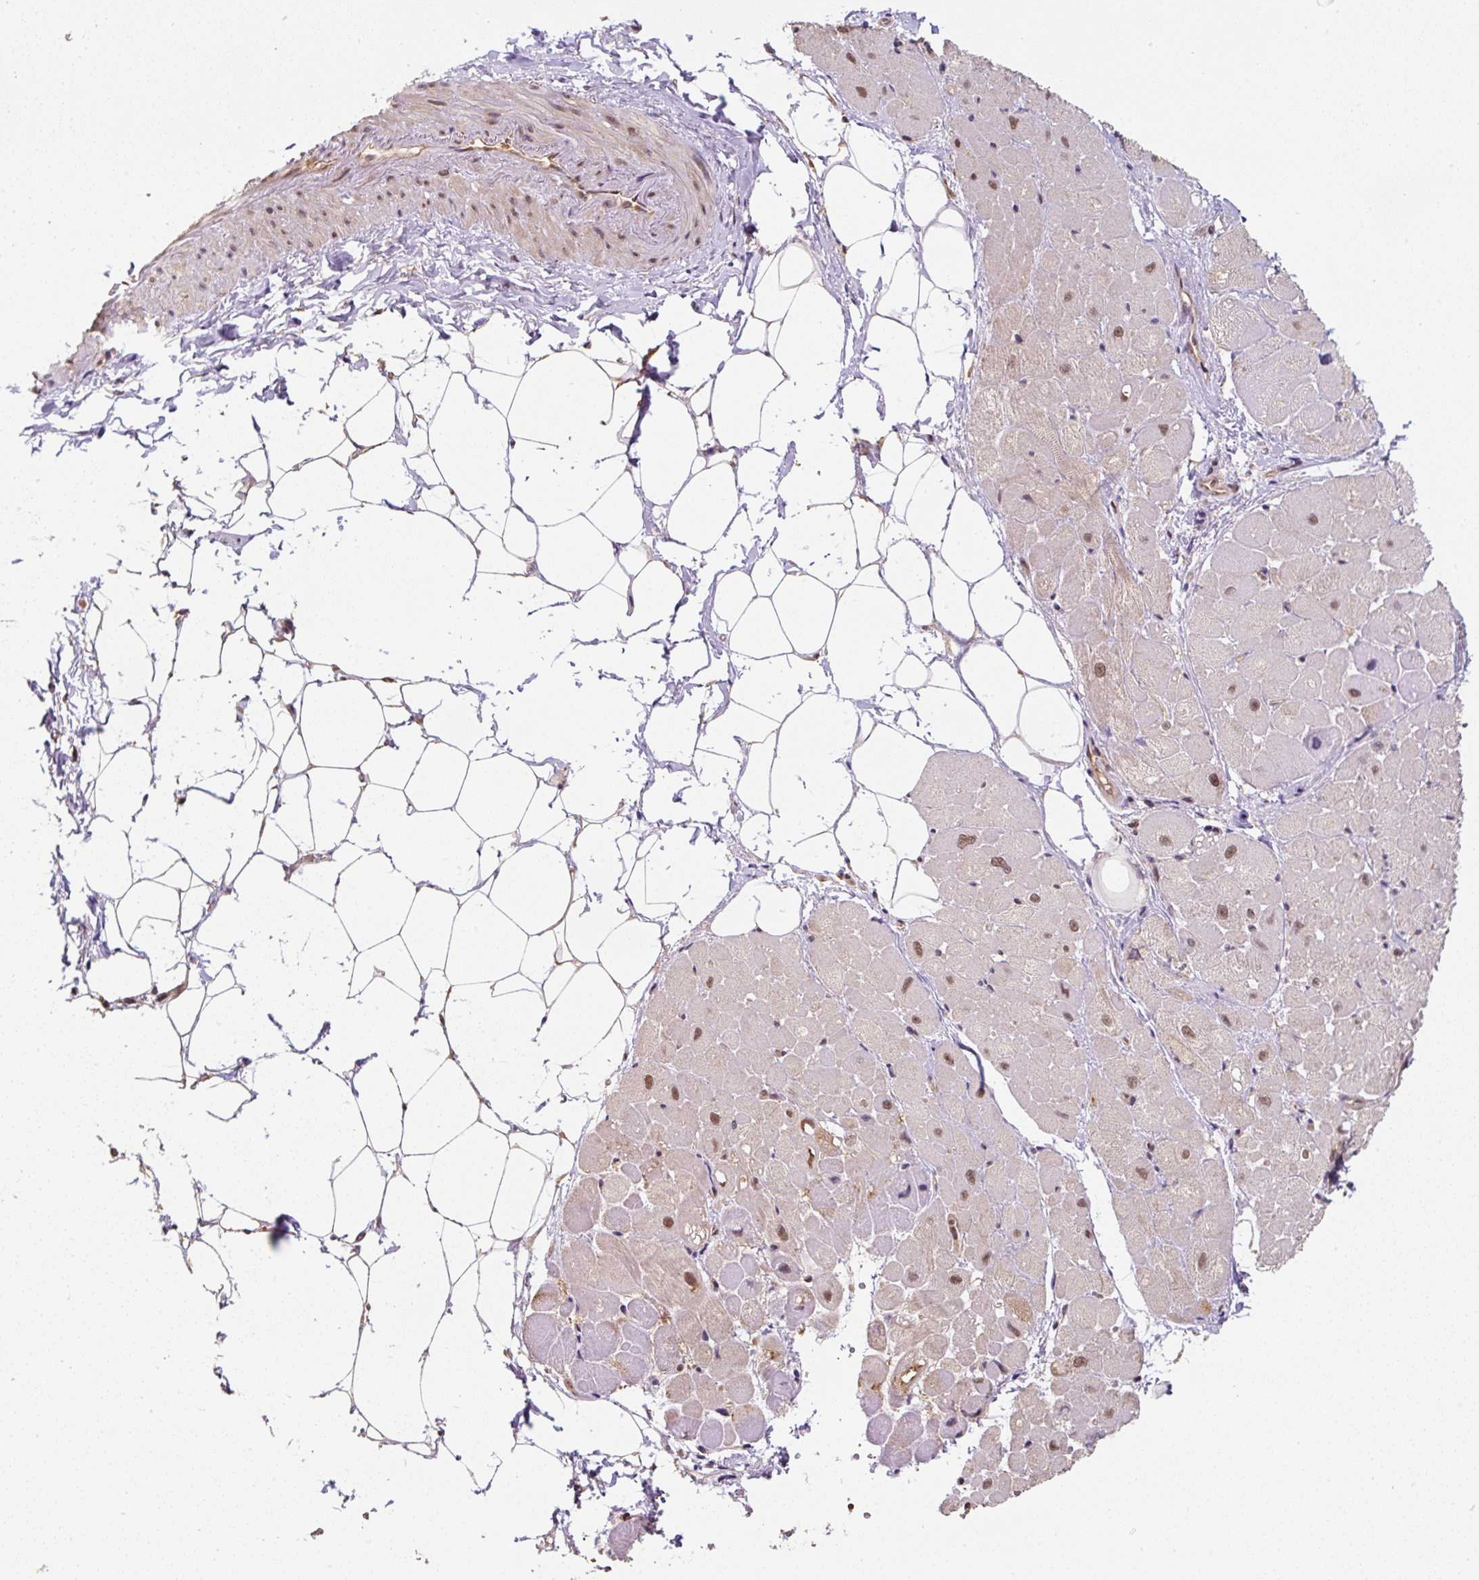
{"staining": {"intensity": "moderate", "quantity": "25%-75%", "location": "nuclear"}, "tissue": "heart muscle", "cell_type": "Cardiomyocytes", "image_type": "normal", "snomed": [{"axis": "morphology", "description": "Normal tissue, NOS"}, {"axis": "topography", "description": "Heart"}], "caption": "This photomicrograph displays immunohistochemistry staining of unremarkable heart muscle, with medium moderate nuclear expression in approximately 25%-75% of cardiomyocytes.", "gene": "ST13", "patient": {"sex": "male", "age": 62}}